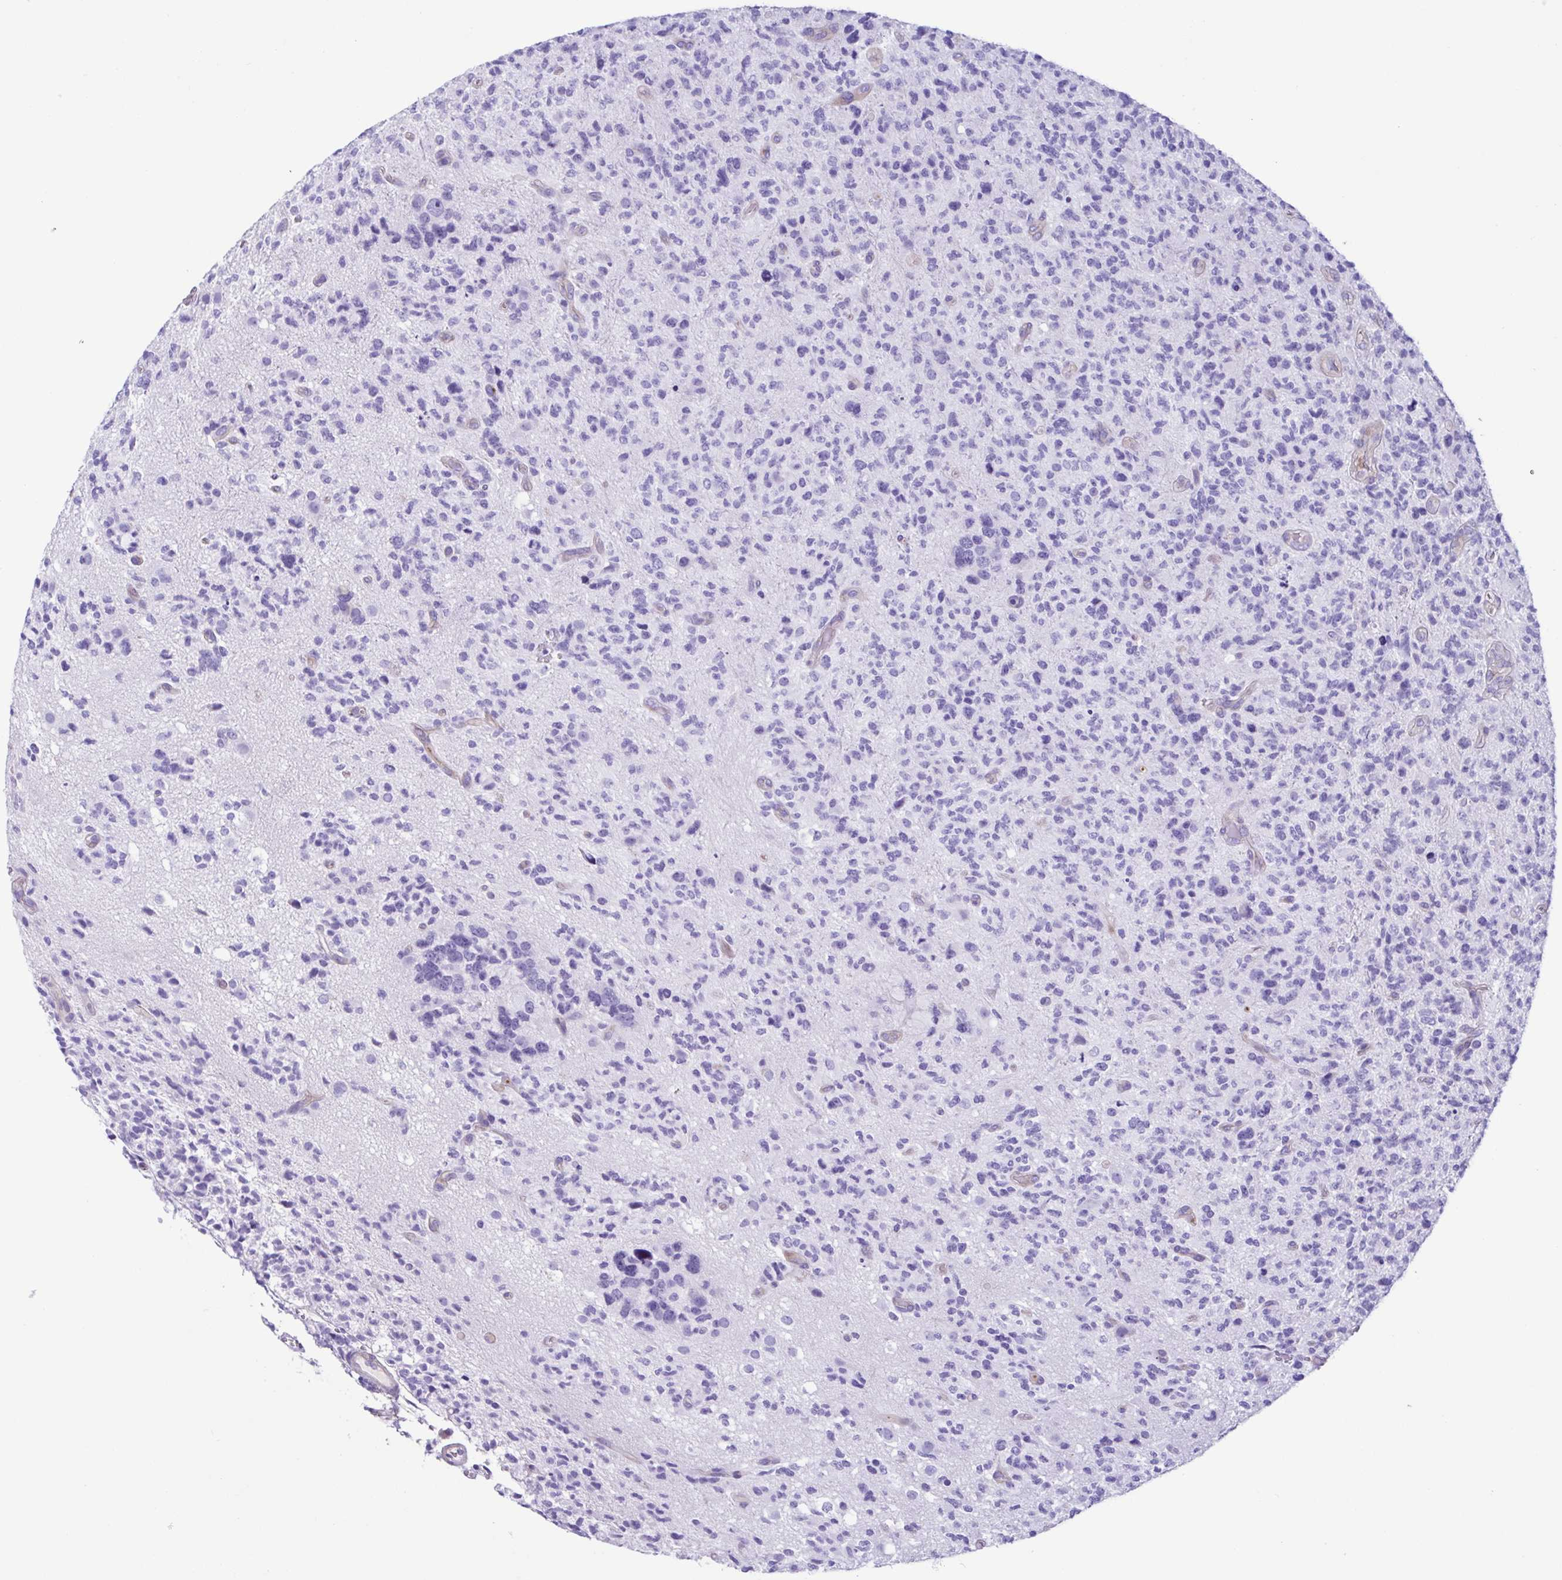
{"staining": {"intensity": "negative", "quantity": "none", "location": "none"}, "tissue": "glioma", "cell_type": "Tumor cells", "image_type": "cancer", "snomed": [{"axis": "morphology", "description": "Glioma, malignant, High grade"}, {"axis": "topography", "description": "Brain"}], "caption": "Immunohistochemistry photomicrograph of malignant high-grade glioma stained for a protein (brown), which reveals no staining in tumor cells.", "gene": "CYP11B1", "patient": {"sex": "female", "age": 71}}